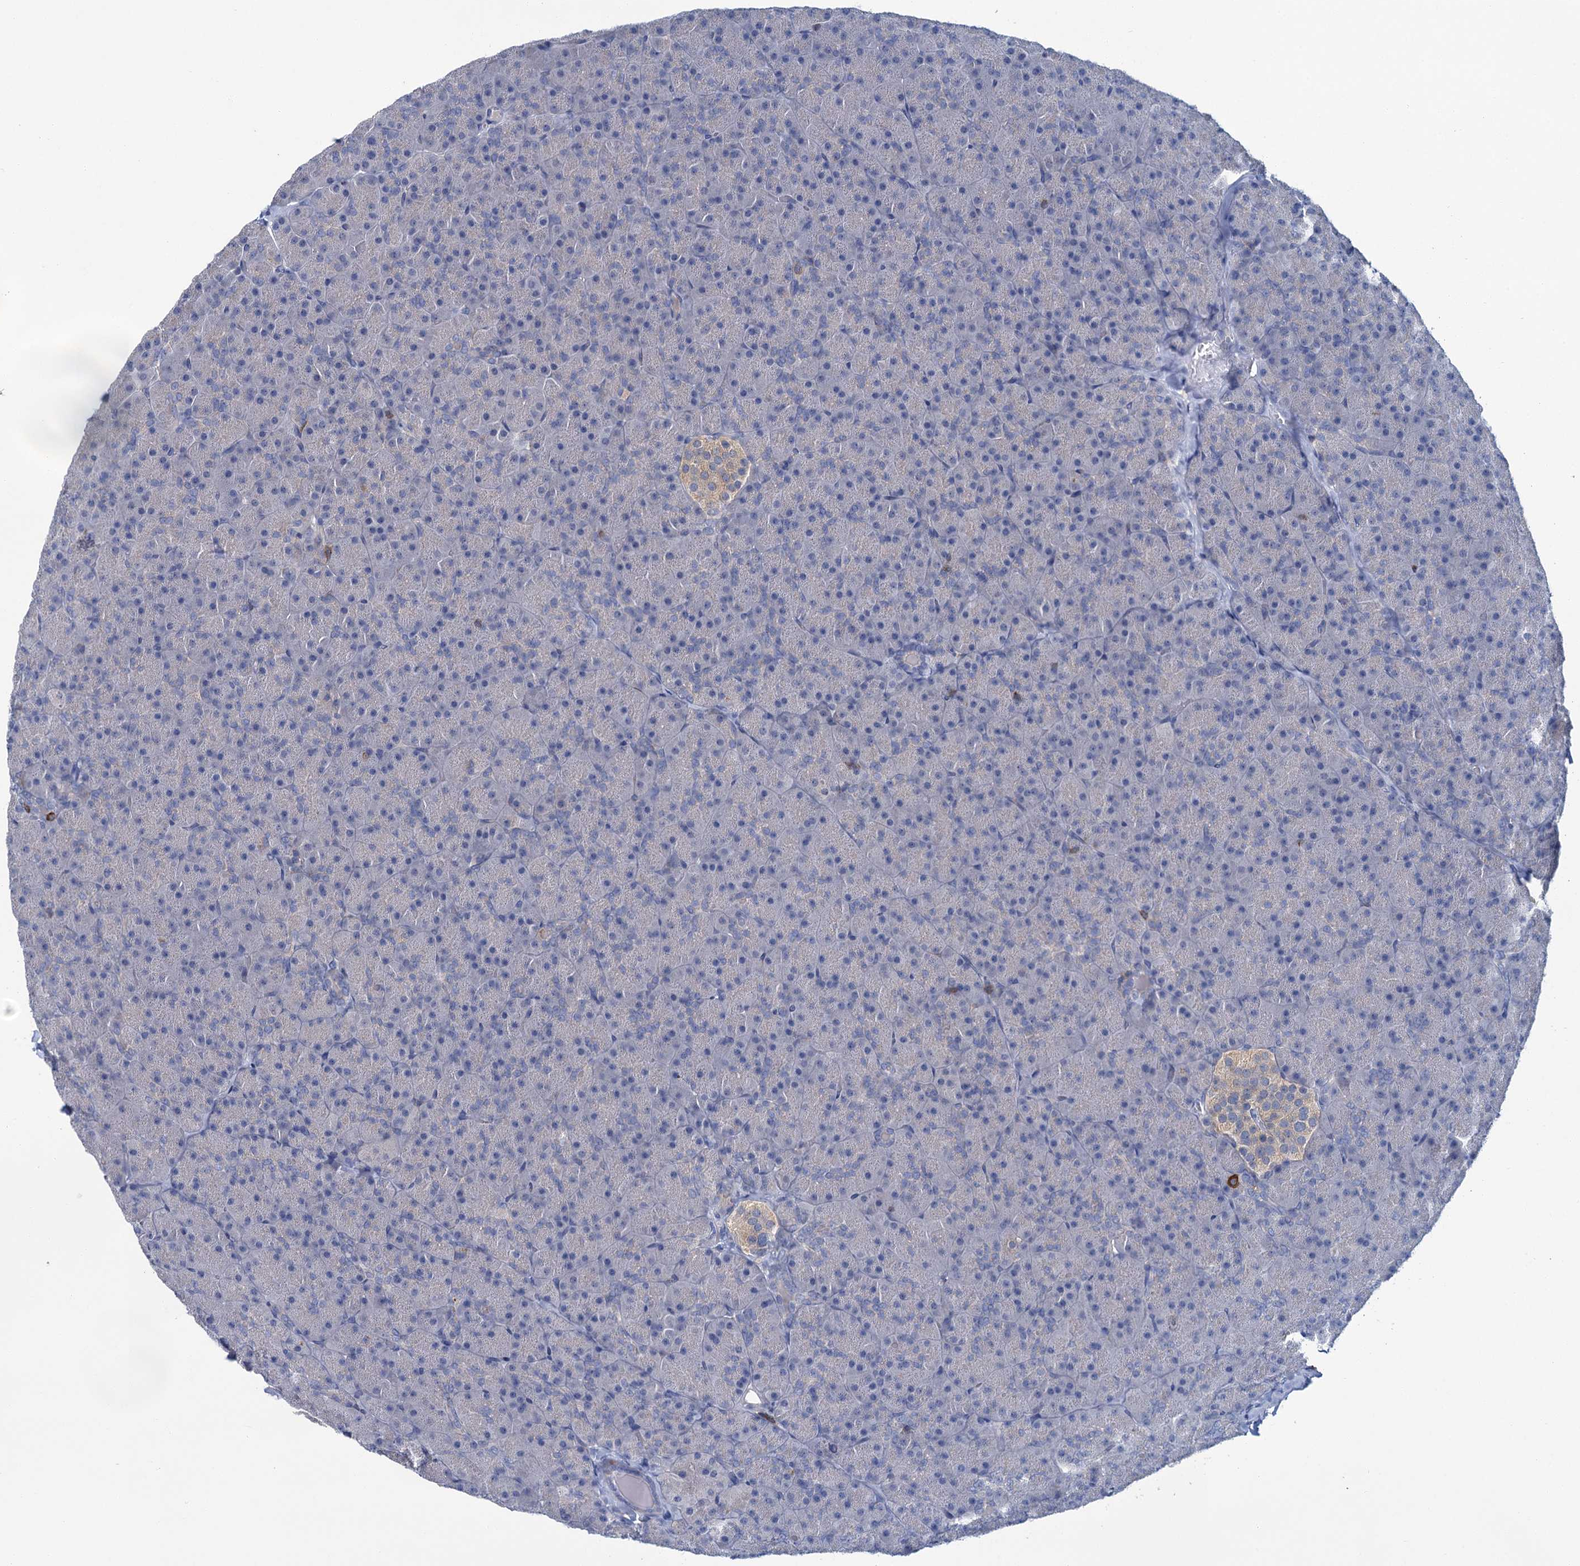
{"staining": {"intensity": "negative", "quantity": "none", "location": "none"}, "tissue": "pancreas", "cell_type": "Exocrine glandular cells", "image_type": "normal", "snomed": [{"axis": "morphology", "description": "Normal tissue, NOS"}, {"axis": "topography", "description": "Pancreas"}], "caption": "This is a photomicrograph of immunohistochemistry staining of unremarkable pancreas, which shows no expression in exocrine glandular cells. (Brightfield microscopy of DAB (3,3'-diaminobenzidine) IHC at high magnification).", "gene": "FGFR2", "patient": {"sex": "male", "age": 36}}